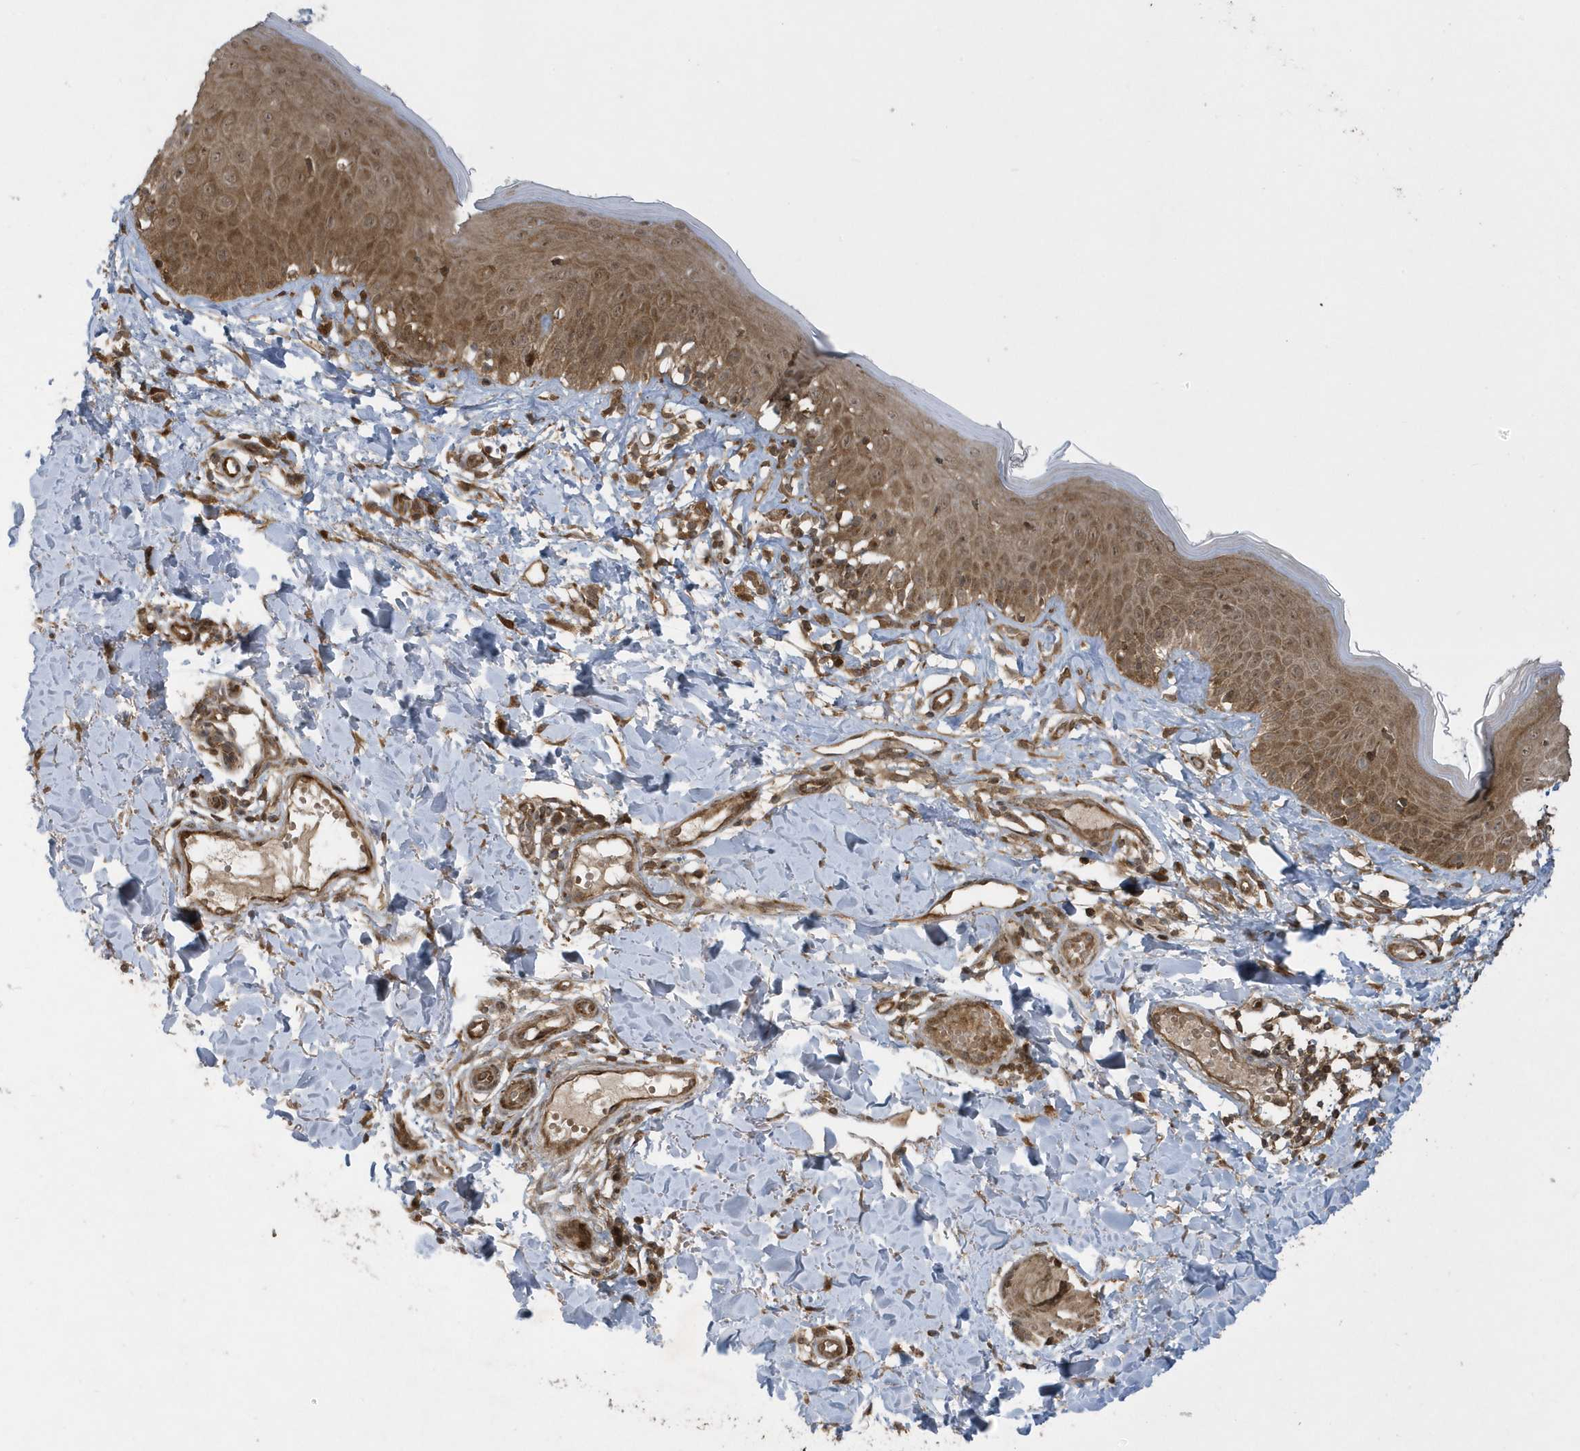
{"staining": {"intensity": "moderate", "quantity": ">75%", "location": "cytoplasmic/membranous,nuclear"}, "tissue": "skin", "cell_type": "Fibroblasts", "image_type": "normal", "snomed": [{"axis": "morphology", "description": "Normal tissue, NOS"}, {"axis": "topography", "description": "Skin"}], "caption": "DAB immunohistochemical staining of benign human skin demonstrates moderate cytoplasmic/membranous,nuclear protein positivity in approximately >75% of fibroblasts. Nuclei are stained in blue.", "gene": "STAMBP", "patient": {"sex": "male", "age": 52}}